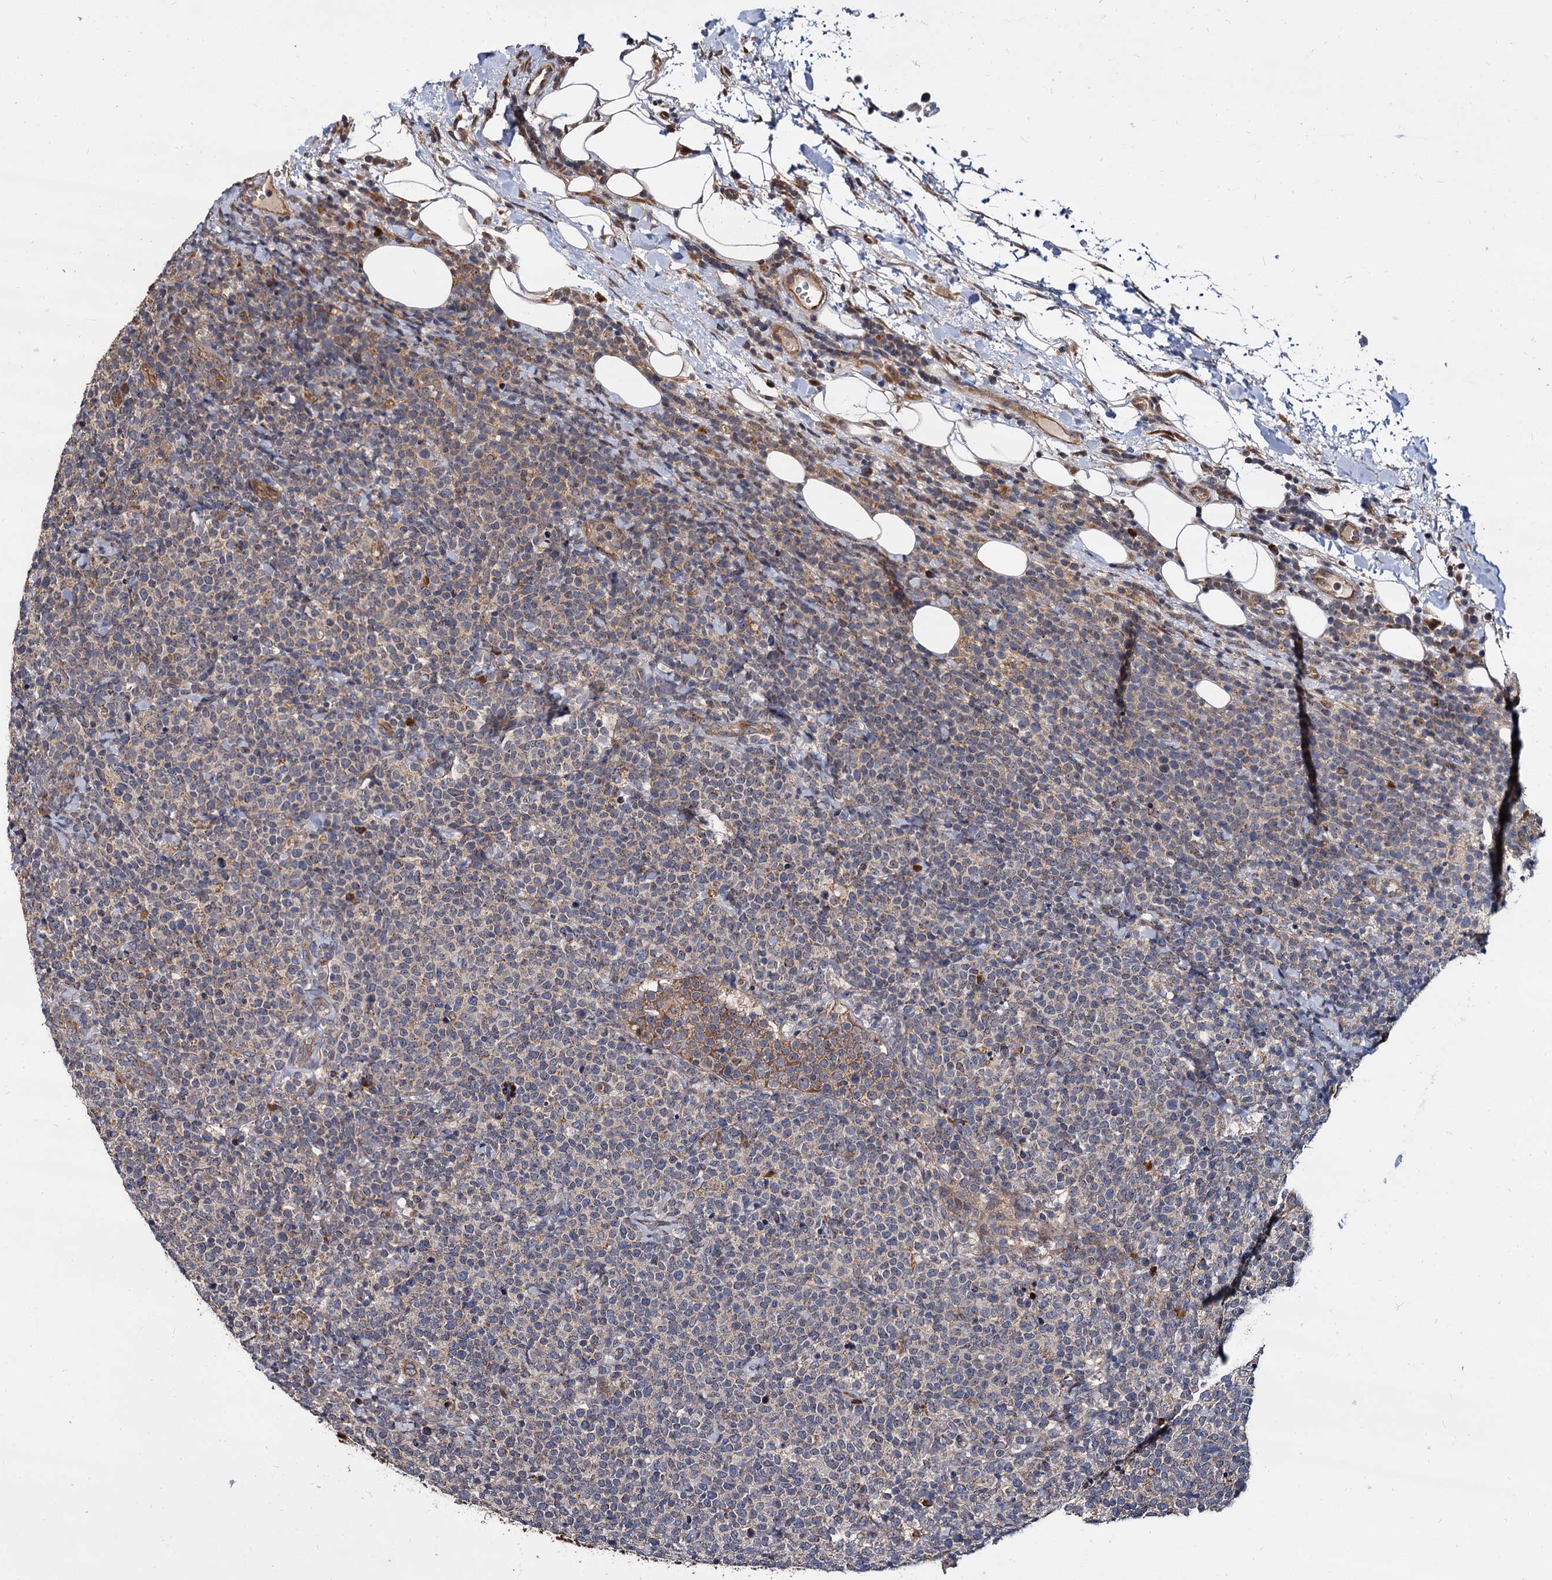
{"staining": {"intensity": "weak", "quantity": "25%-75%", "location": "cytoplasmic/membranous"}, "tissue": "lymphoma", "cell_type": "Tumor cells", "image_type": "cancer", "snomed": [{"axis": "morphology", "description": "Malignant lymphoma, non-Hodgkin's type, High grade"}, {"axis": "topography", "description": "Lymph node"}], "caption": "Protein staining exhibits weak cytoplasmic/membranous positivity in about 25%-75% of tumor cells in malignant lymphoma, non-Hodgkin's type (high-grade).", "gene": "WWC3", "patient": {"sex": "male", "age": 61}}